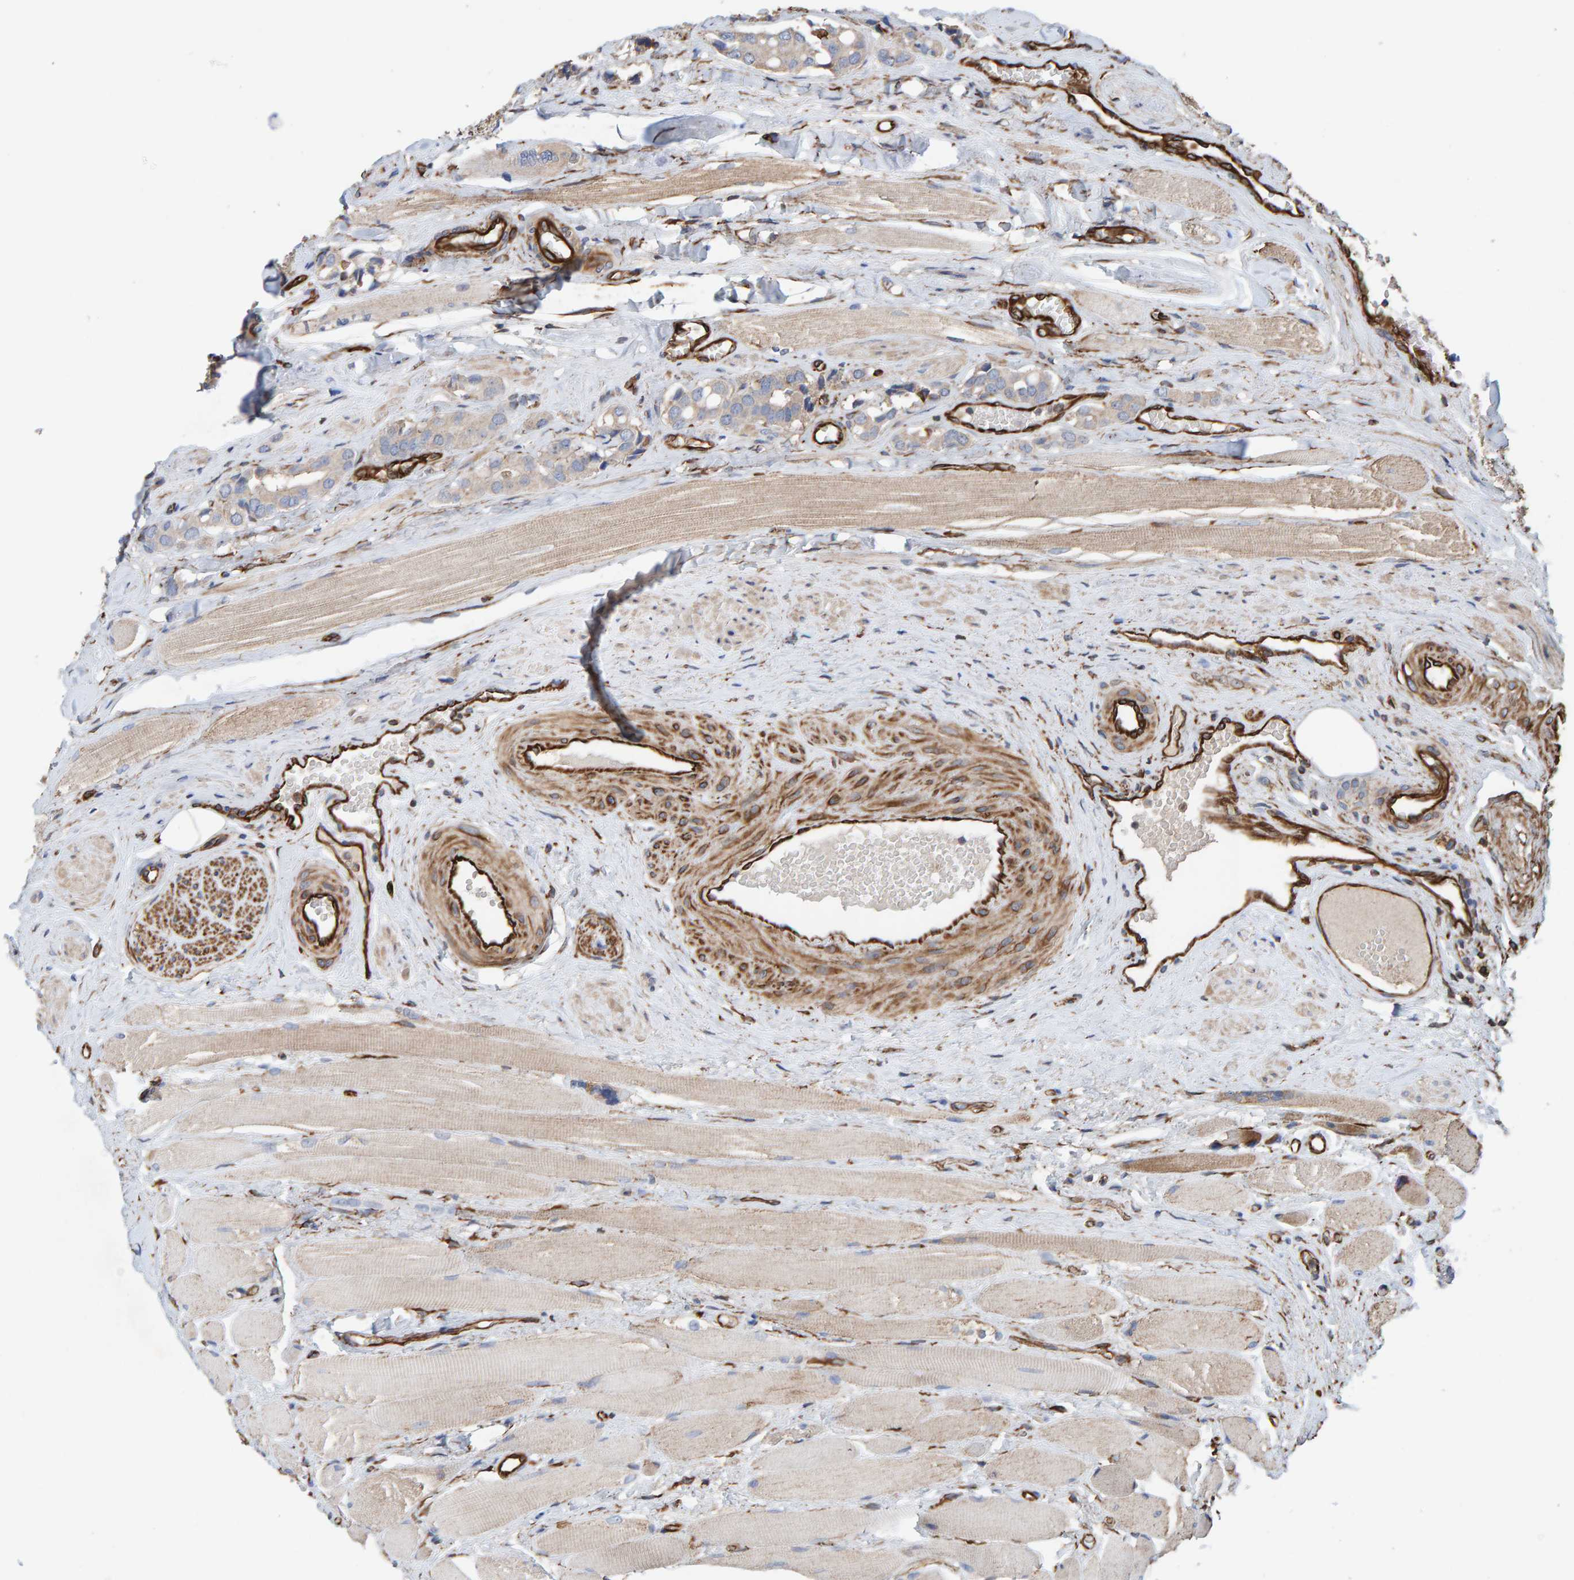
{"staining": {"intensity": "weak", "quantity": "<25%", "location": "cytoplasmic/membranous"}, "tissue": "prostate cancer", "cell_type": "Tumor cells", "image_type": "cancer", "snomed": [{"axis": "morphology", "description": "Adenocarcinoma, High grade"}, {"axis": "topography", "description": "Prostate"}], "caption": "Micrograph shows no significant protein staining in tumor cells of prostate cancer.", "gene": "ZNF347", "patient": {"sex": "male", "age": 52}}